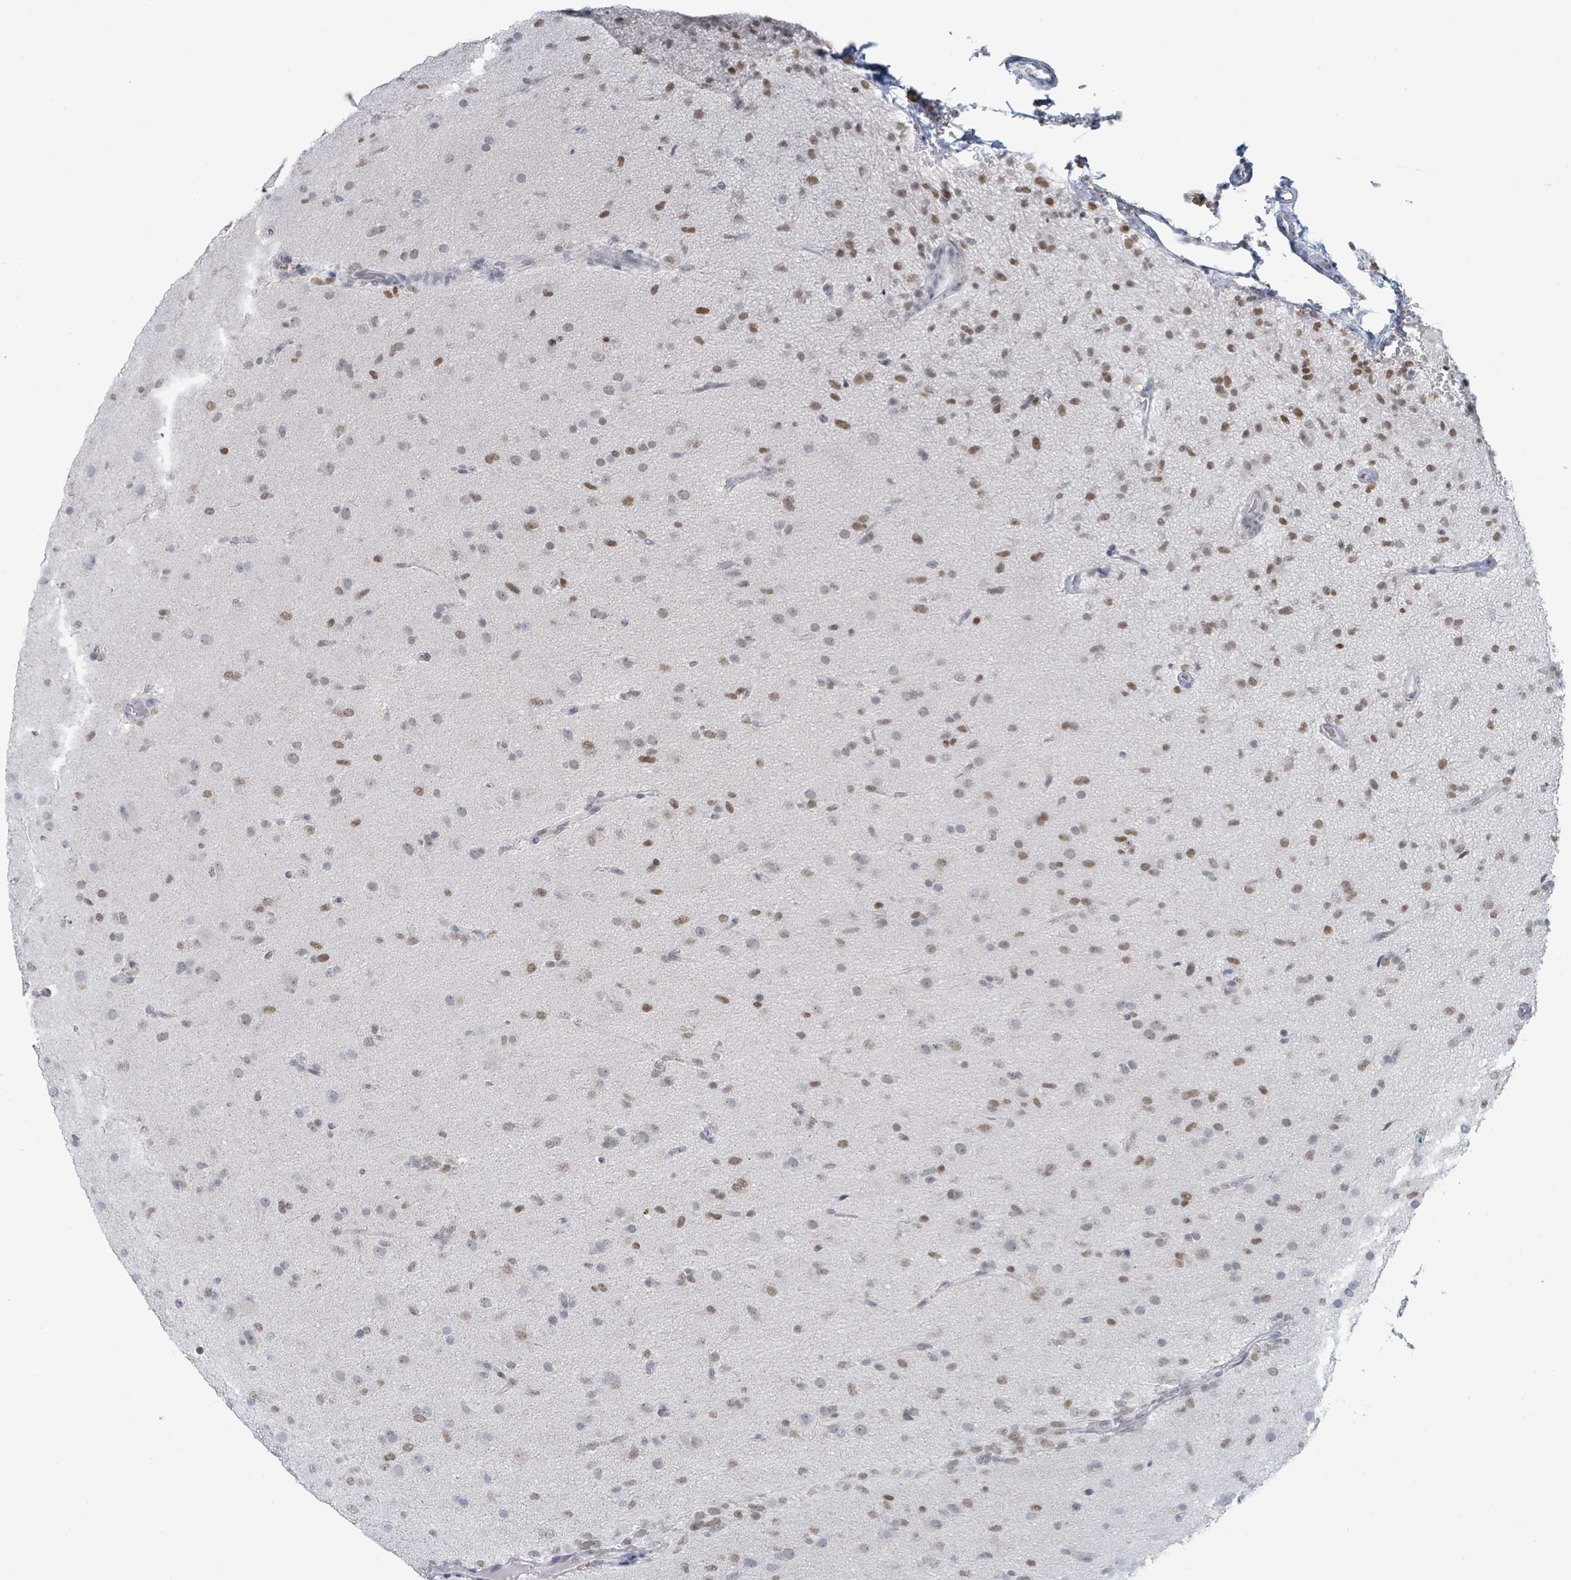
{"staining": {"intensity": "moderate", "quantity": "25%-75%", "location": "nuclear"}, "tissue": "glioma", "cell_type": "Tumor cells", "image_type": "cancer", "snomed": [{"axis": "morphology", "description": "Glioma, malignant, Low grade"}, {"axis": "topography", "description": "Brain"}], "caption": "Immunohistochemistry (IHC) staining of glioma, which exhibits medium levels of moderate nuclear positivity in about 25%-75% of tumor cells indicating moderate nuclear protein staining. The staining was performed using DAB (3,3'-diaminobenzidine) (brown) for protein detection and nuclei were counterstained in hematoxylin (blue).", "gene": "EHMT2", "patient": {"sex": "male", "age": 65}}